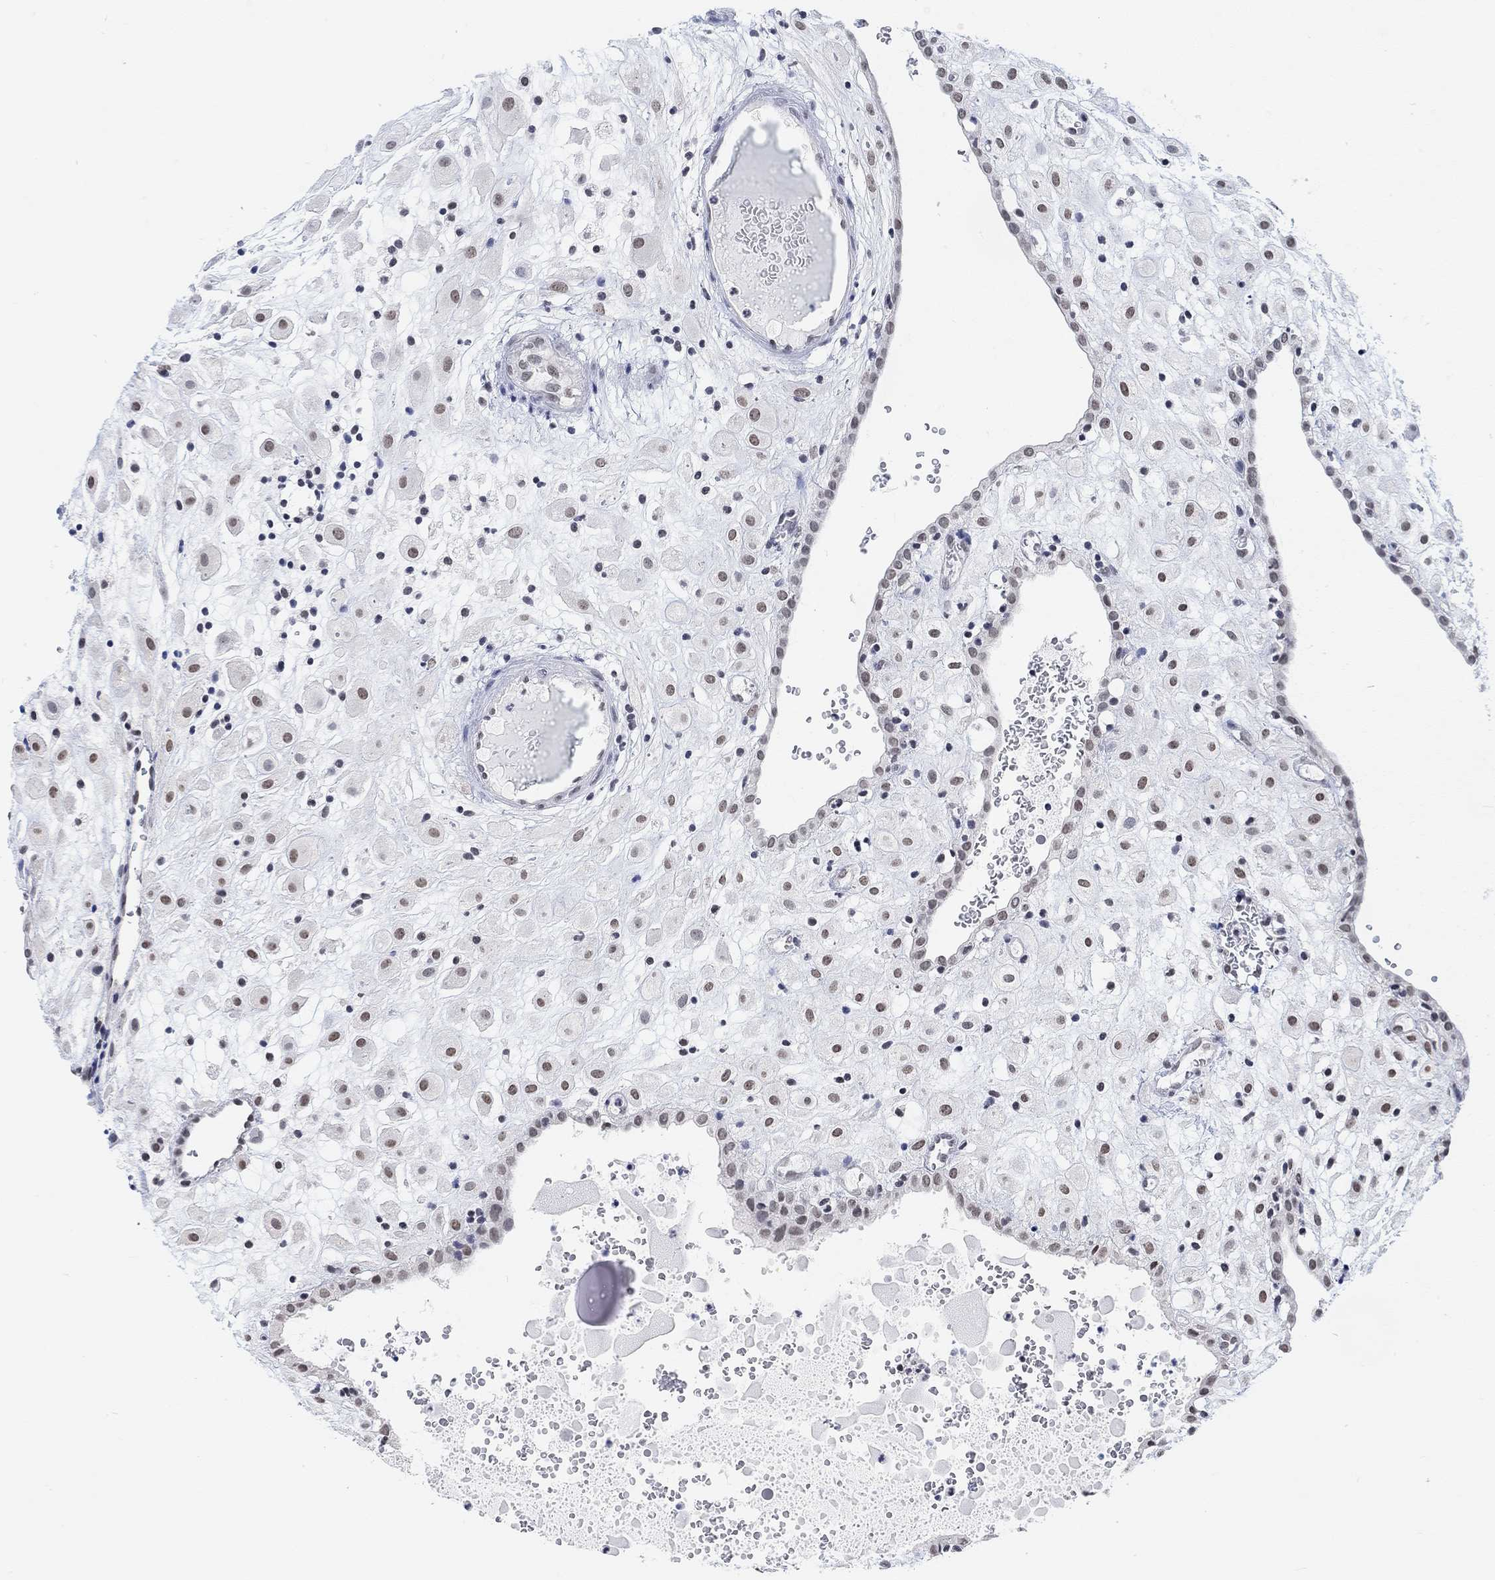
{"staining": {"intensity": "weak", "quantity": "25%-75%", "location": "nuclear"}, "tissue": "placenta", "cell_type": "Decidual cells", "image_type": "normal", "snomed": [{"axis": "morphology", "description": "Normal tissue, NOS"}, {"axis": "topography", "description": "Placenta"}], "caption": "Normal placenta was stained to show a protein in brown. There is low levels of weak nuclear expression in about 25%-75% of decidual cells. The staining was performed using DAB, with brown indicating positive protein expression. Nuclei are stained blue with hematoxylin.", "gene": "PURG", "patient": {"sex": "female", "age": 24}}